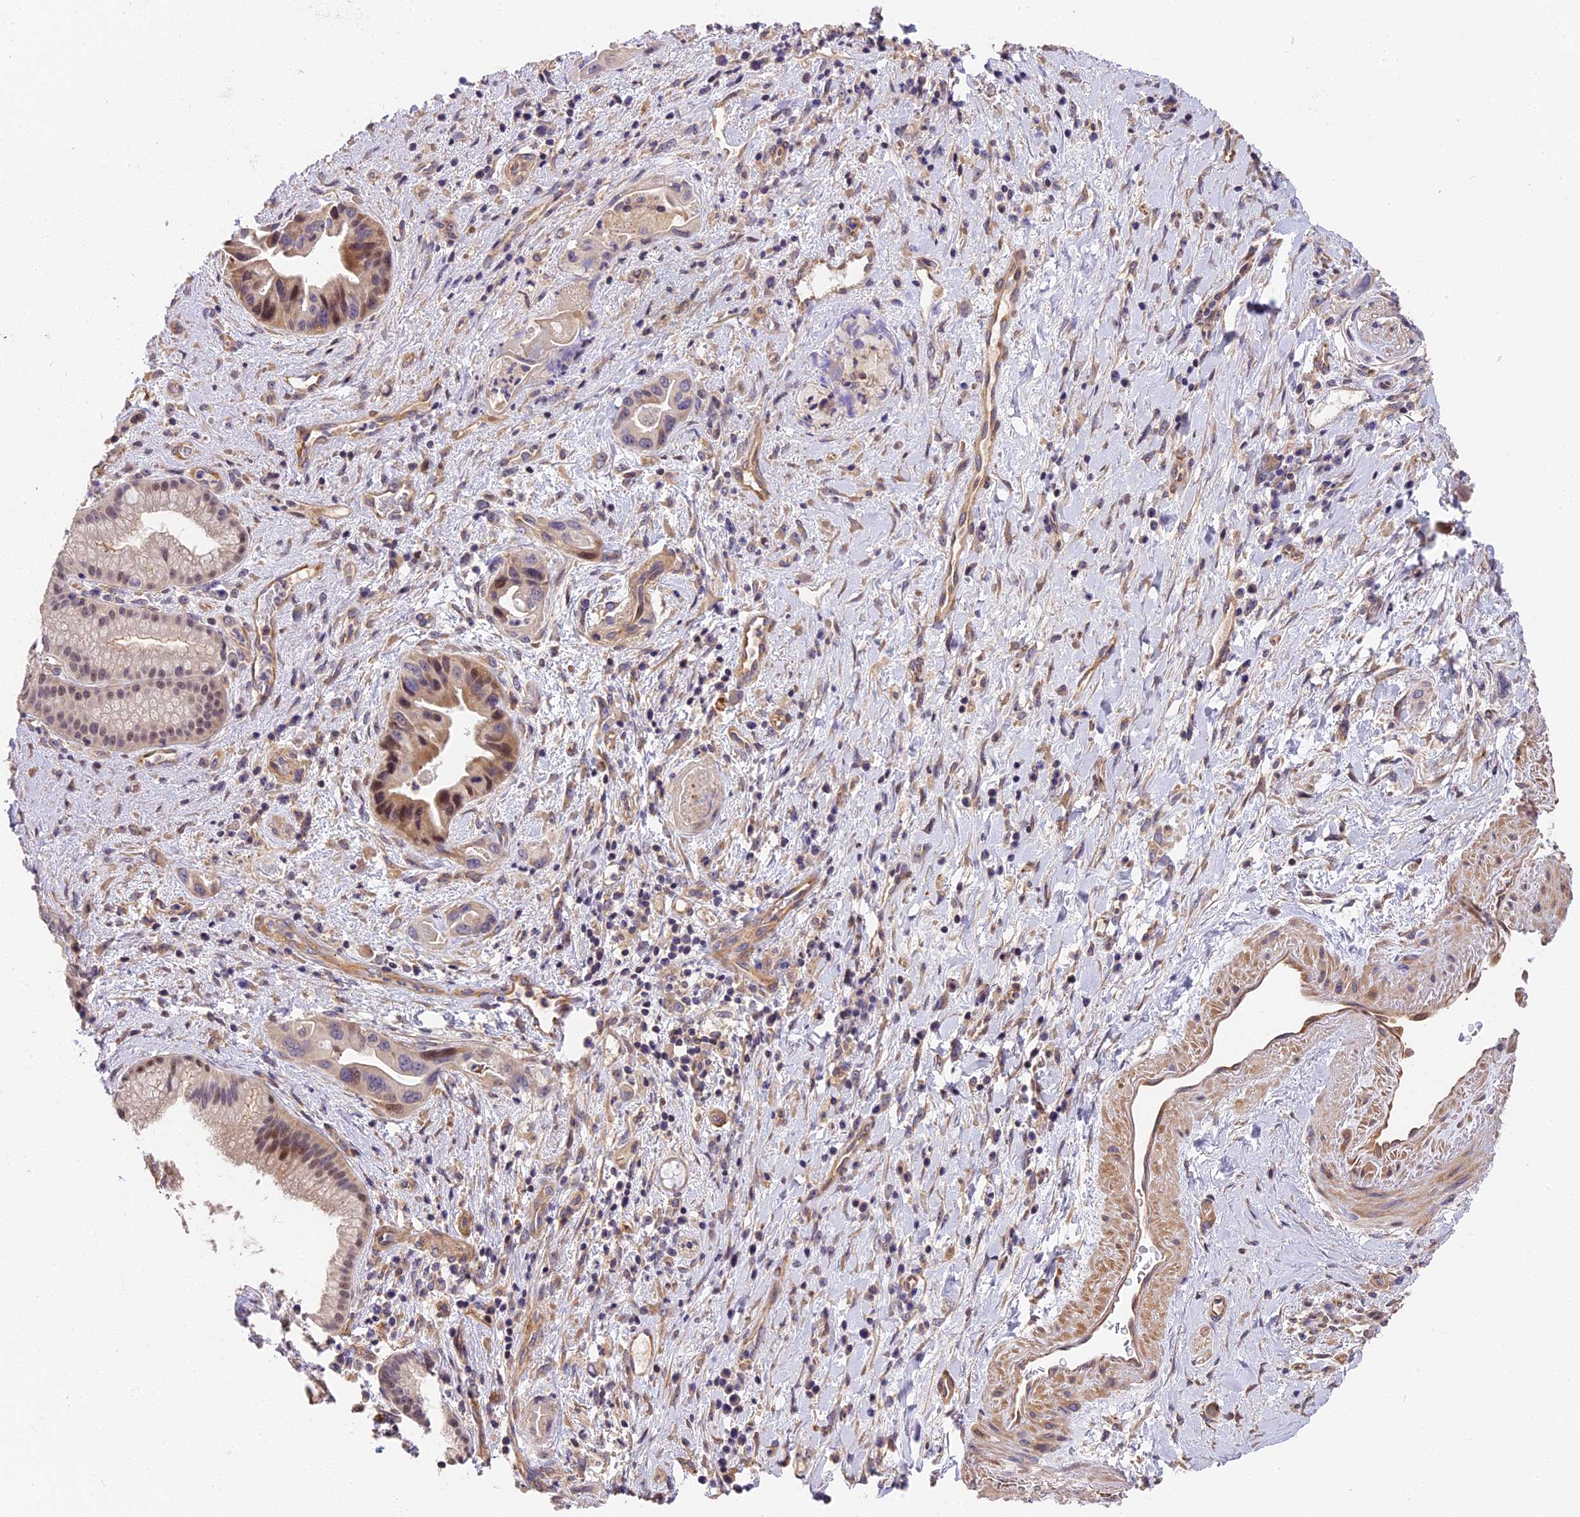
{"staining": {"intensity": "moderate", "quantity": "25%-75%", "location": "nuclear"}, "tissue": "pancreatic cancer", "cell_type": "Tumor cells", "image_type": "cancer", "snomed": [{"axis": "morphology", "description": "Adenocarcinoma, NOS"}, {"axis": "topography", "description": "Pancreas"}], "caption": "The histopathology image shows immunohistochemical staining of pancreatic cancer (adenocarcinoma). There is moderate nuclear staining is seen in approximately 25%-75% of tumor cells. The staining was performed using DAB, with brown indicating positive protein expression. Nuclei are stained blue with hematoxylin.", "gene": "ARHGAP17", "patient": {"sex": "female", "age": 77}}